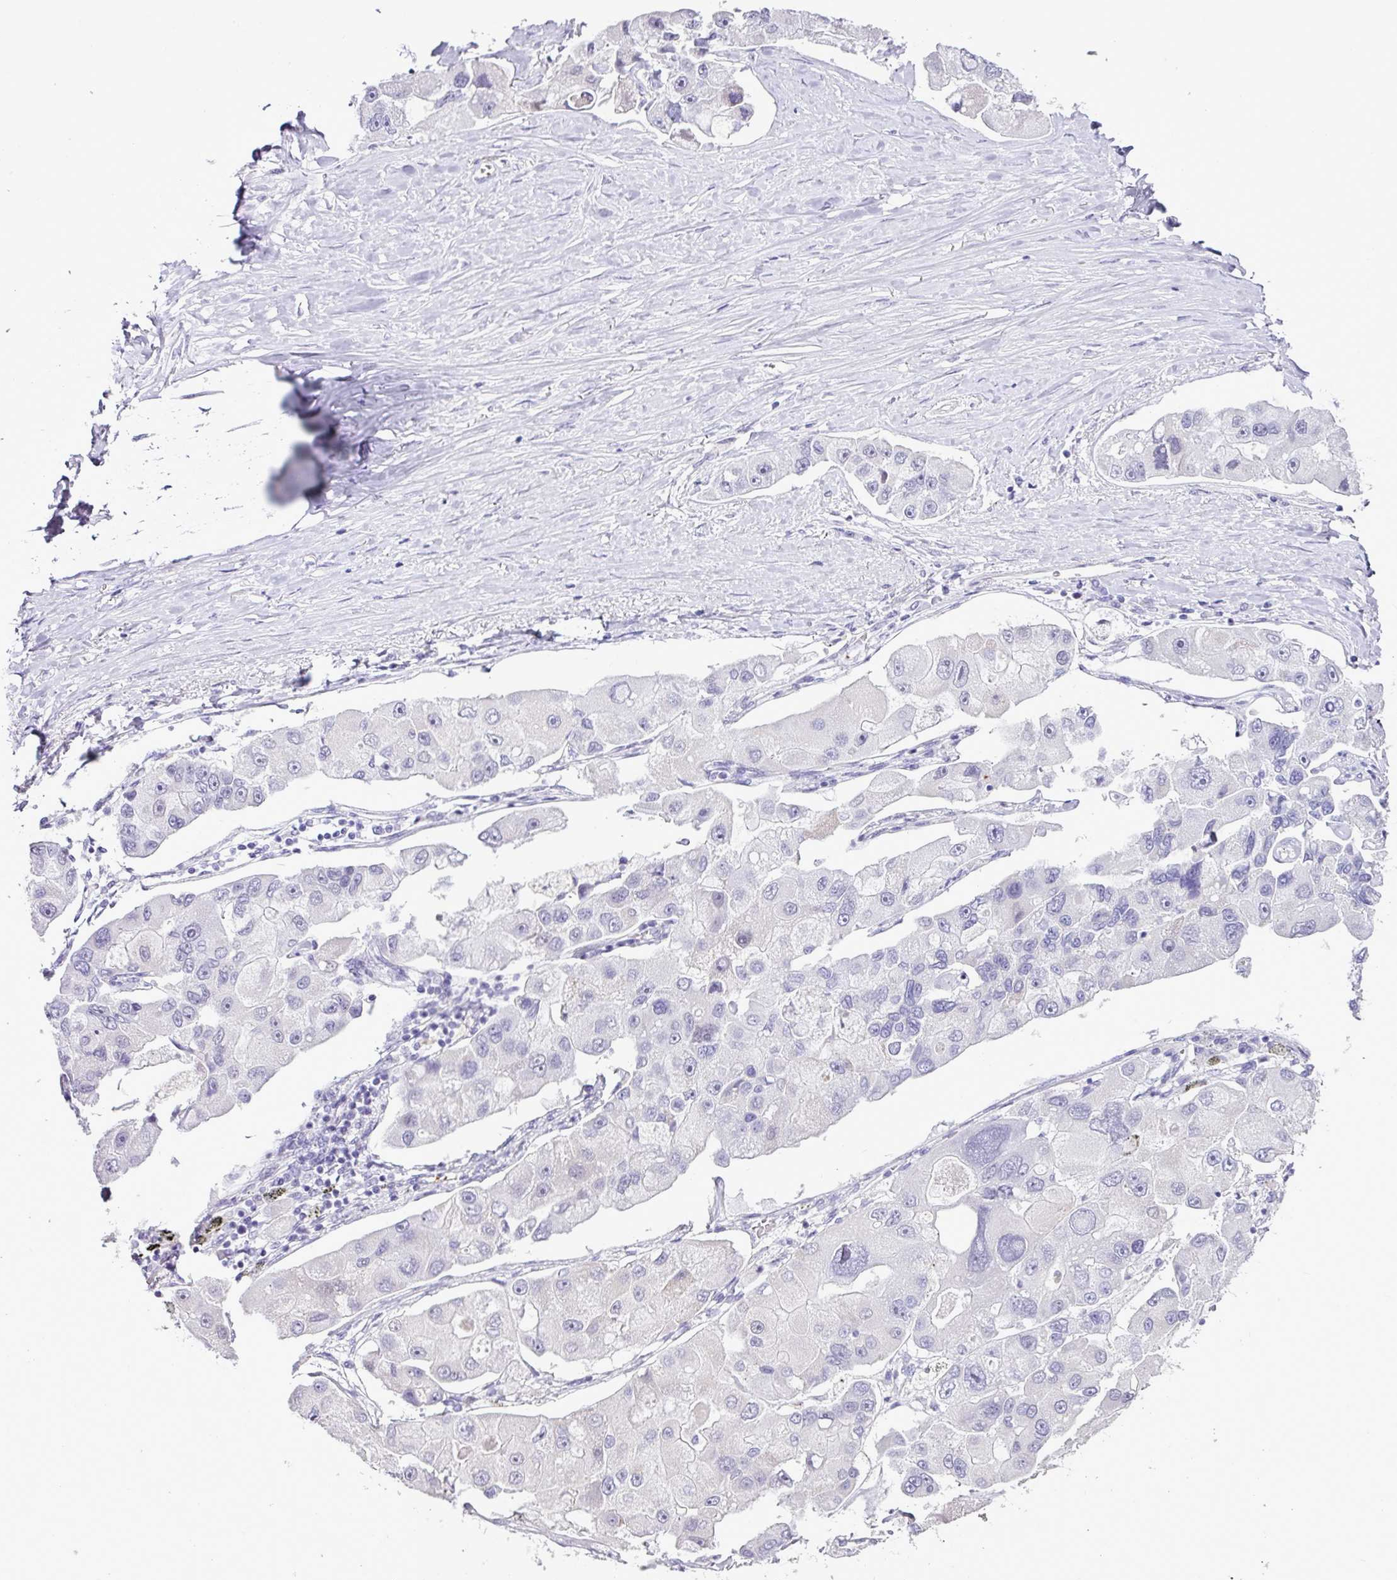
{"staining": {"intensity": "negative", "quantity": "none", "location": "none"}, "tissue": "lung cancer", "cell_type": "Tumor cells", "image_type": "cancer", "snomed": [{"axis": "morphology", "description": "Adenocarcinoma, NOS"}, {"axis": "topography", "description": "Lung"}], "caption": "Tumor cells are negative for protein expression in human lung cancer (adenocarcinoma).", "gene": "CMTM5", "patient": {"sex": "female", "age": 54}}